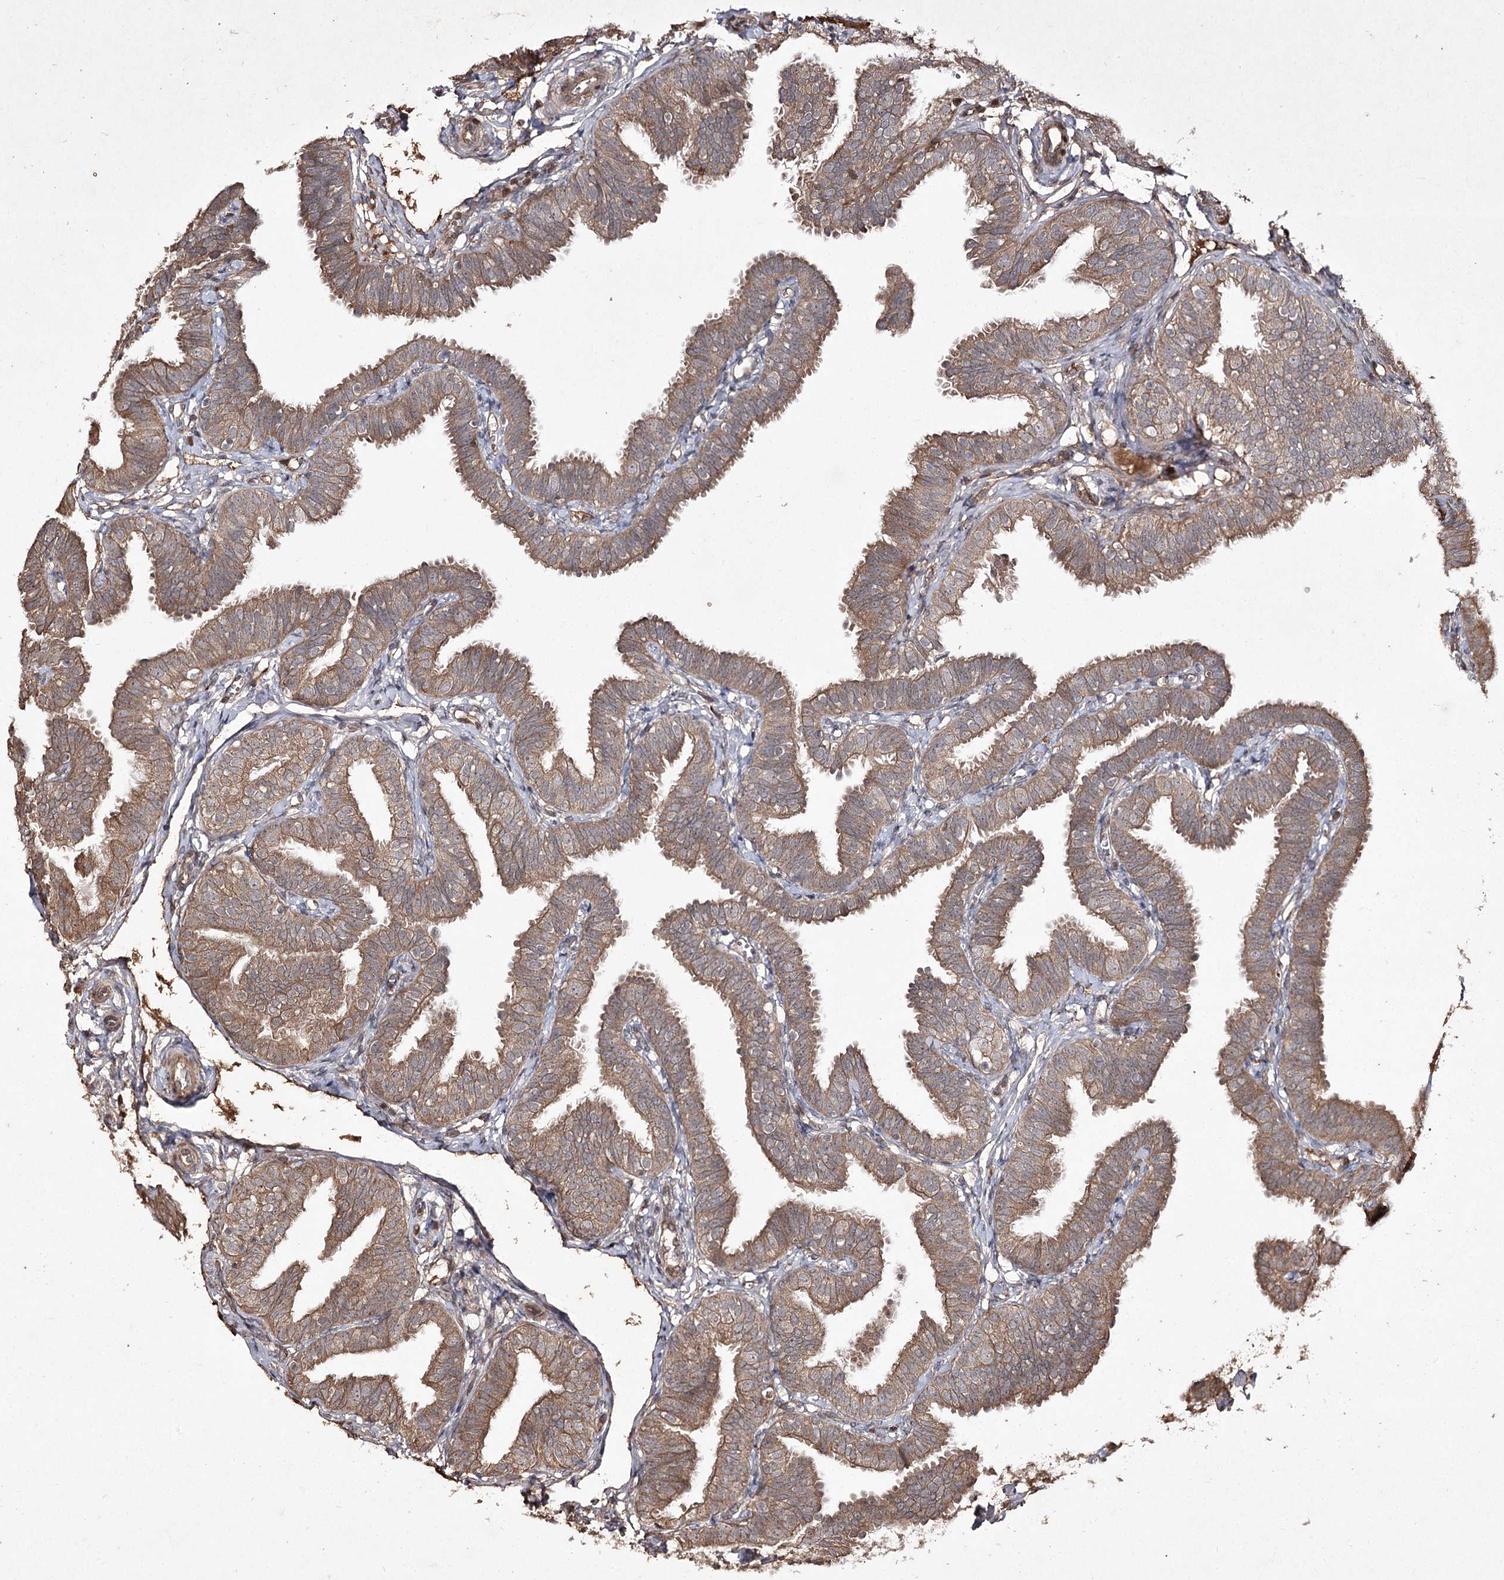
{"staining": {"intensity": "moderate", "quantity": ">75%", "location": "cytoplasmic/membranous"}, "tissue": "fallopian tube", "cell_type": "Glandular cells", "image_type": "normal", "snomed": [{"axis": "morphology", "description": "Normal tissue, NOS"}, {"axis": "topography", "description": "Fallopian tube"}], "caption": "Glandular cells show moderate cytoplasmic/membranous staining in about >75% of cells in unremarkable fallopian tube. The staining was performed using DAB (3,3'-diaminobenzidine), with brown indicating positive protein expression. Nuclei are stained blue with hematoxylin.", "gene": "FANCL", "patient": {"sex": "female", "age": 35}}